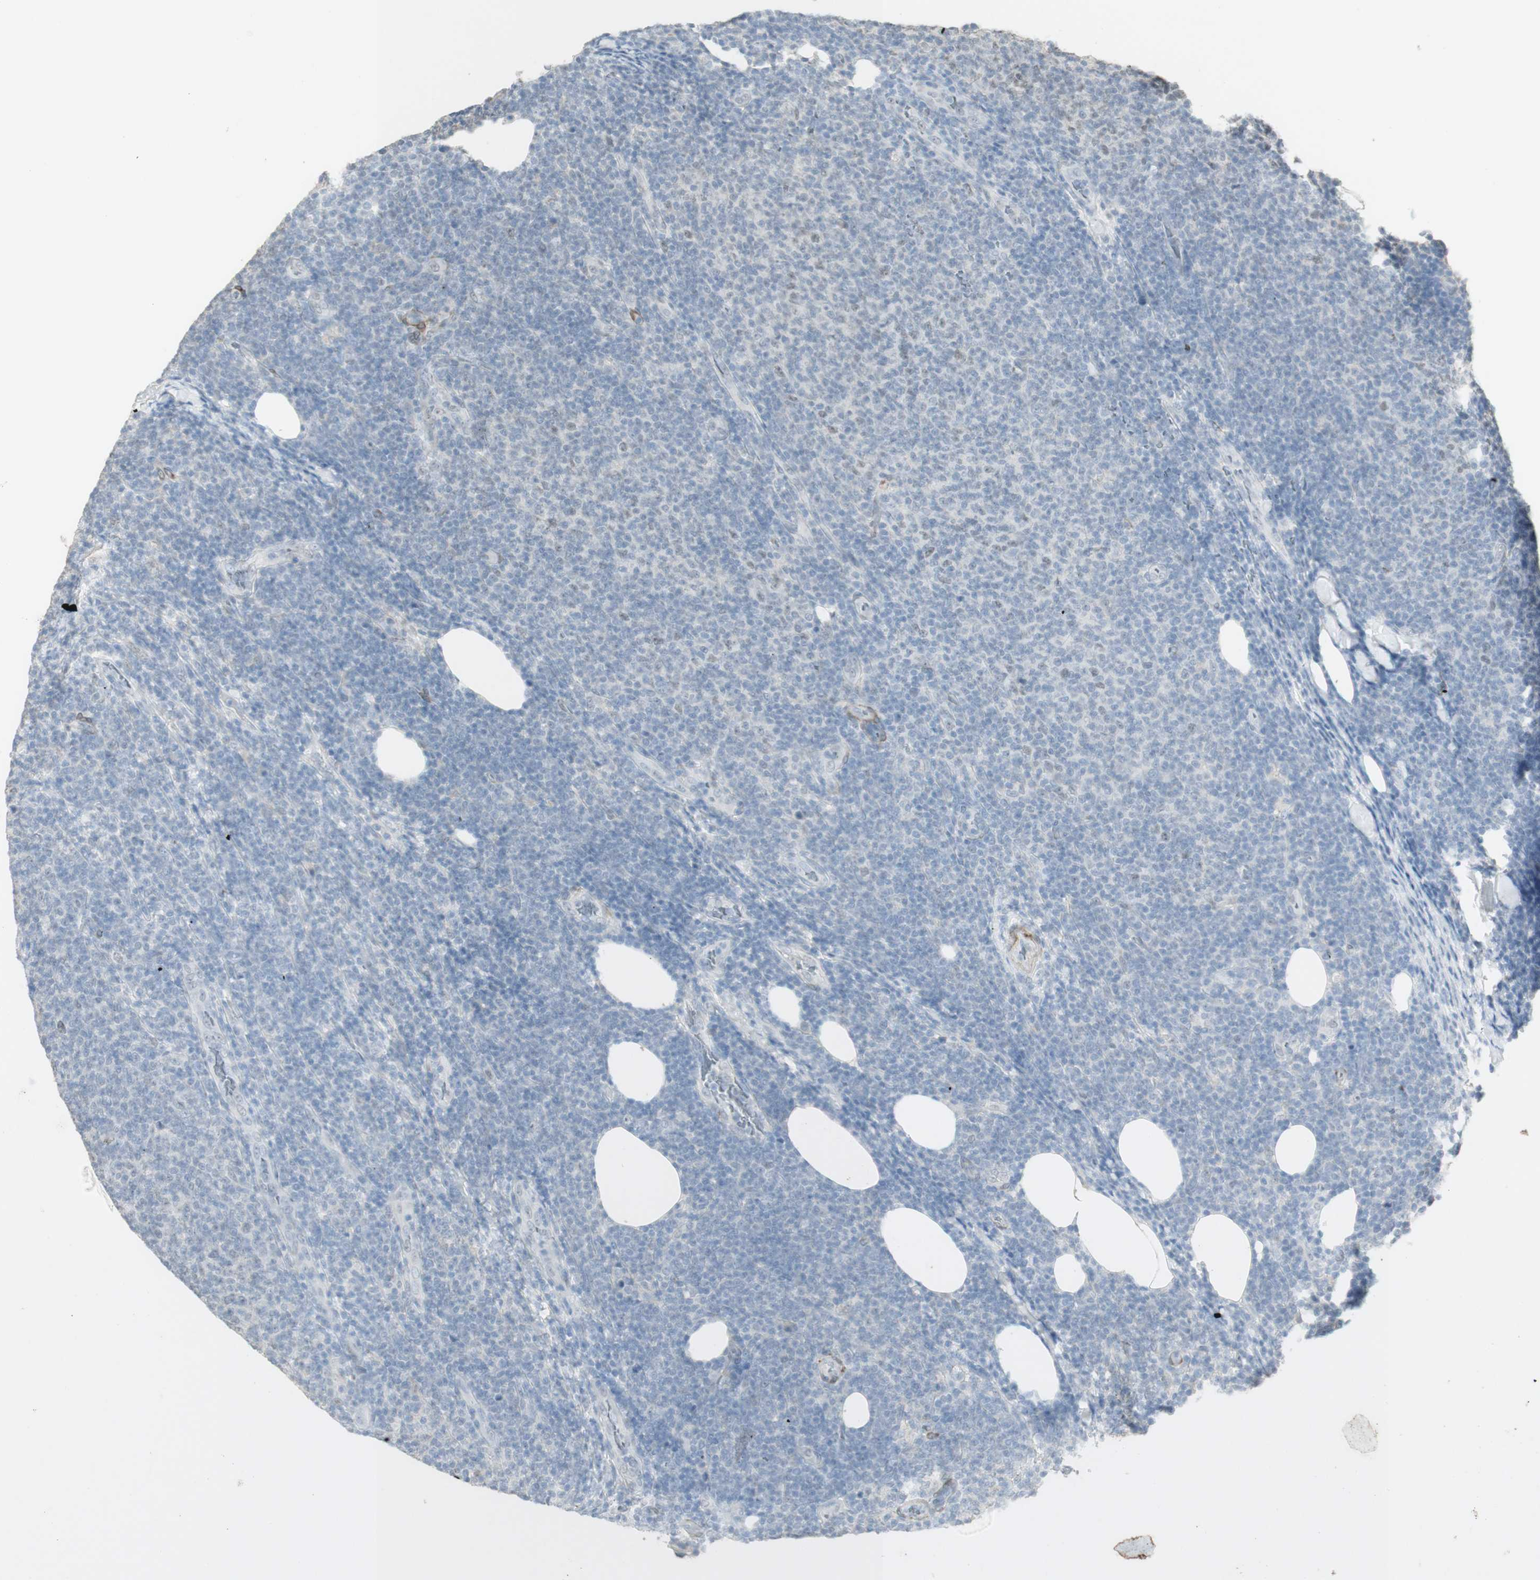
{"staining": {"intensity": "negative", "quantity": "none", "location": "none"}, "tissue": "lymphoma", "cell_type": "Tumor cells", "image_type": "cancer", "snomed": [{"axis": "morphology", "description": "Malignant lymphoma, non-Hodgkin's type, Low grade"}, {"axis": "topography", "description": "Lymph node"}], "caption": "High power microscopy histopathology image of an immunohistochemistry image of lymphoma, revealing no significant positivity in tumor cells.", "gene": "MUC3A", "patient": {"sex": "male", "age": 66}}